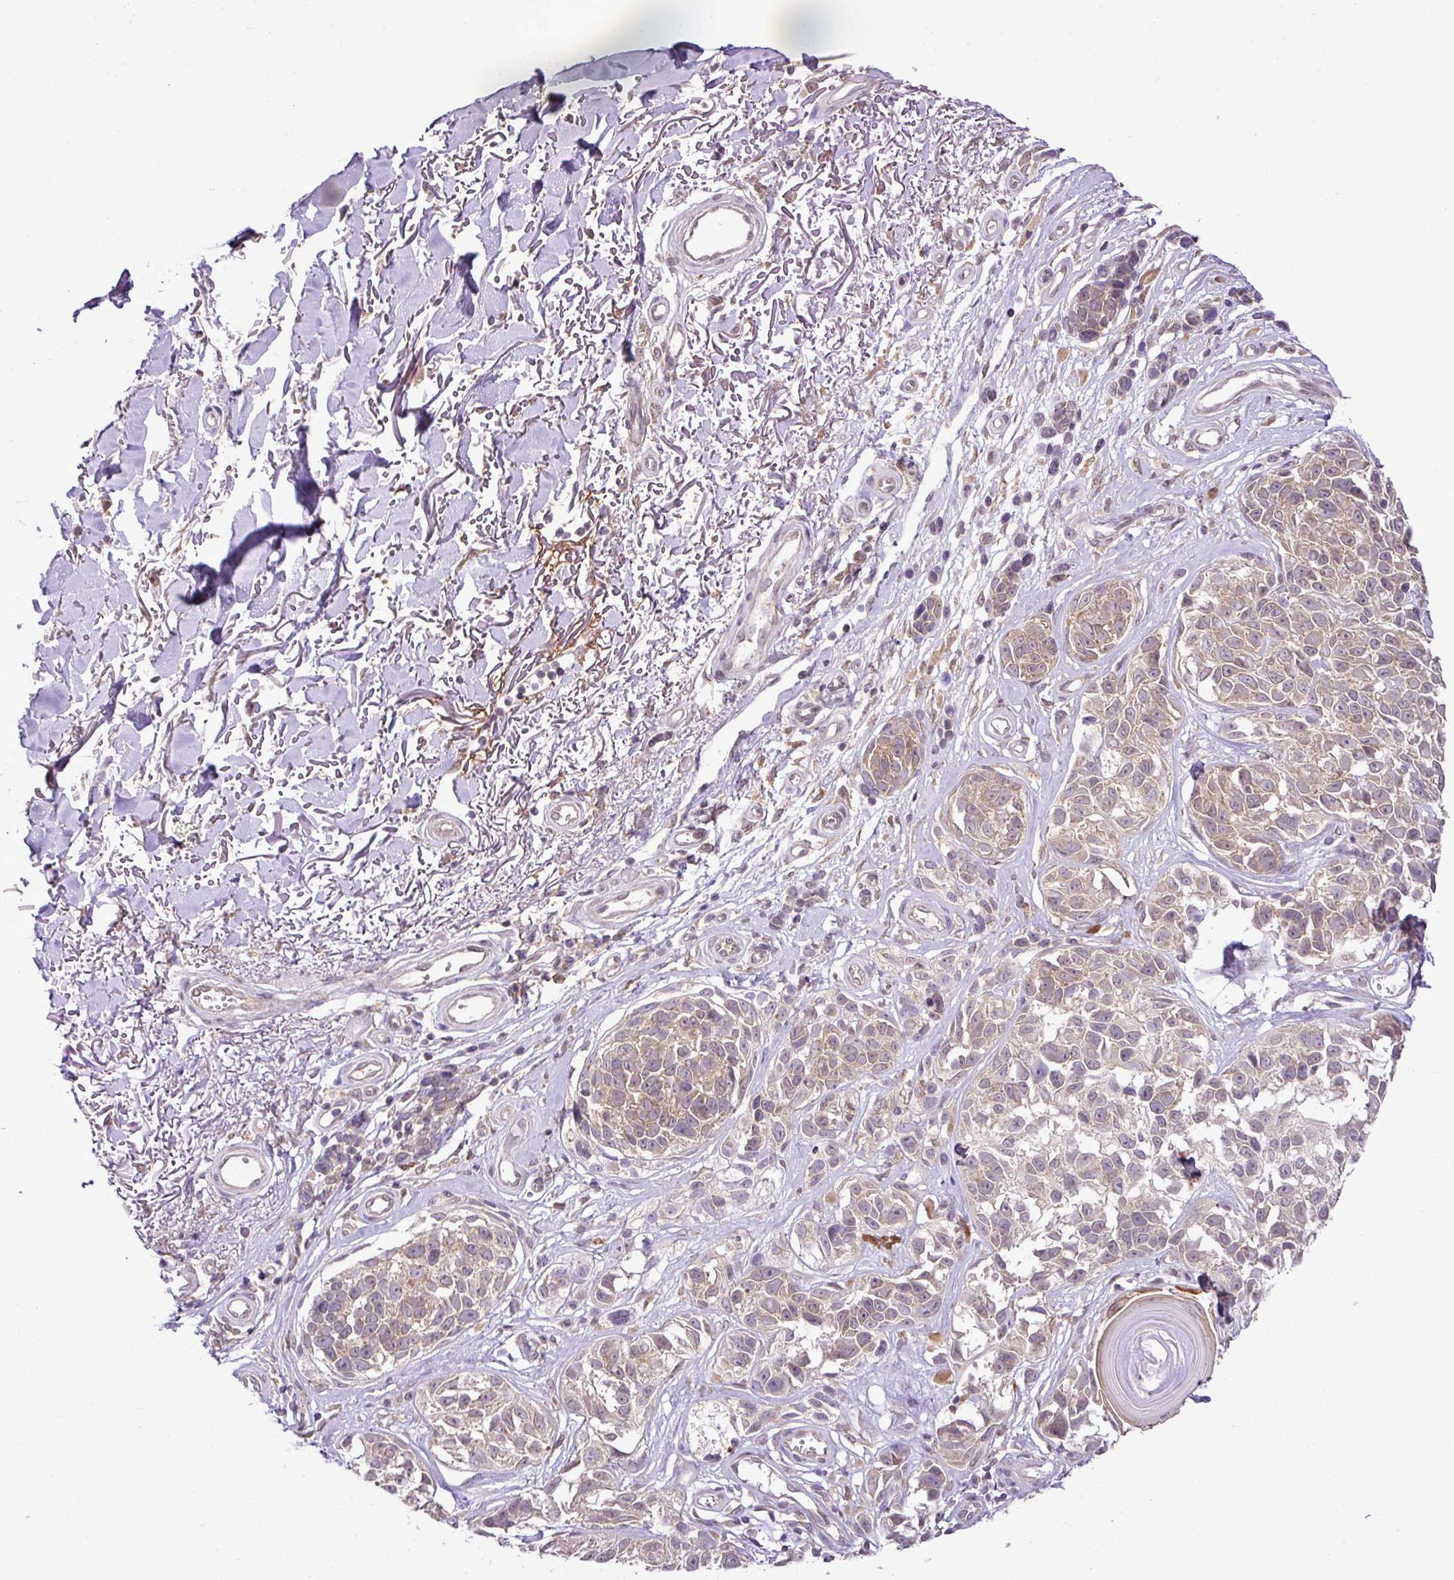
{"staining": {"intensity": "weak", "quantity": ">75%", "location": "cytoplasmic/membranous"}, "tissue": "melanoma", "cell_type": "Tumor cells", "image_type": "cancer", "snomed": [{"axis": "morphology", "description": "Malignant melanoma, NOS"}, {"axis": "topography", "description": "Skin"}], "caption": "Weak cytoplasmic/membranous protein positivity is appreciated in about >75% of tumor cells in melanoma.", "gene": "DNAAF4", "patient": {"sex": "male", "age": 73}}